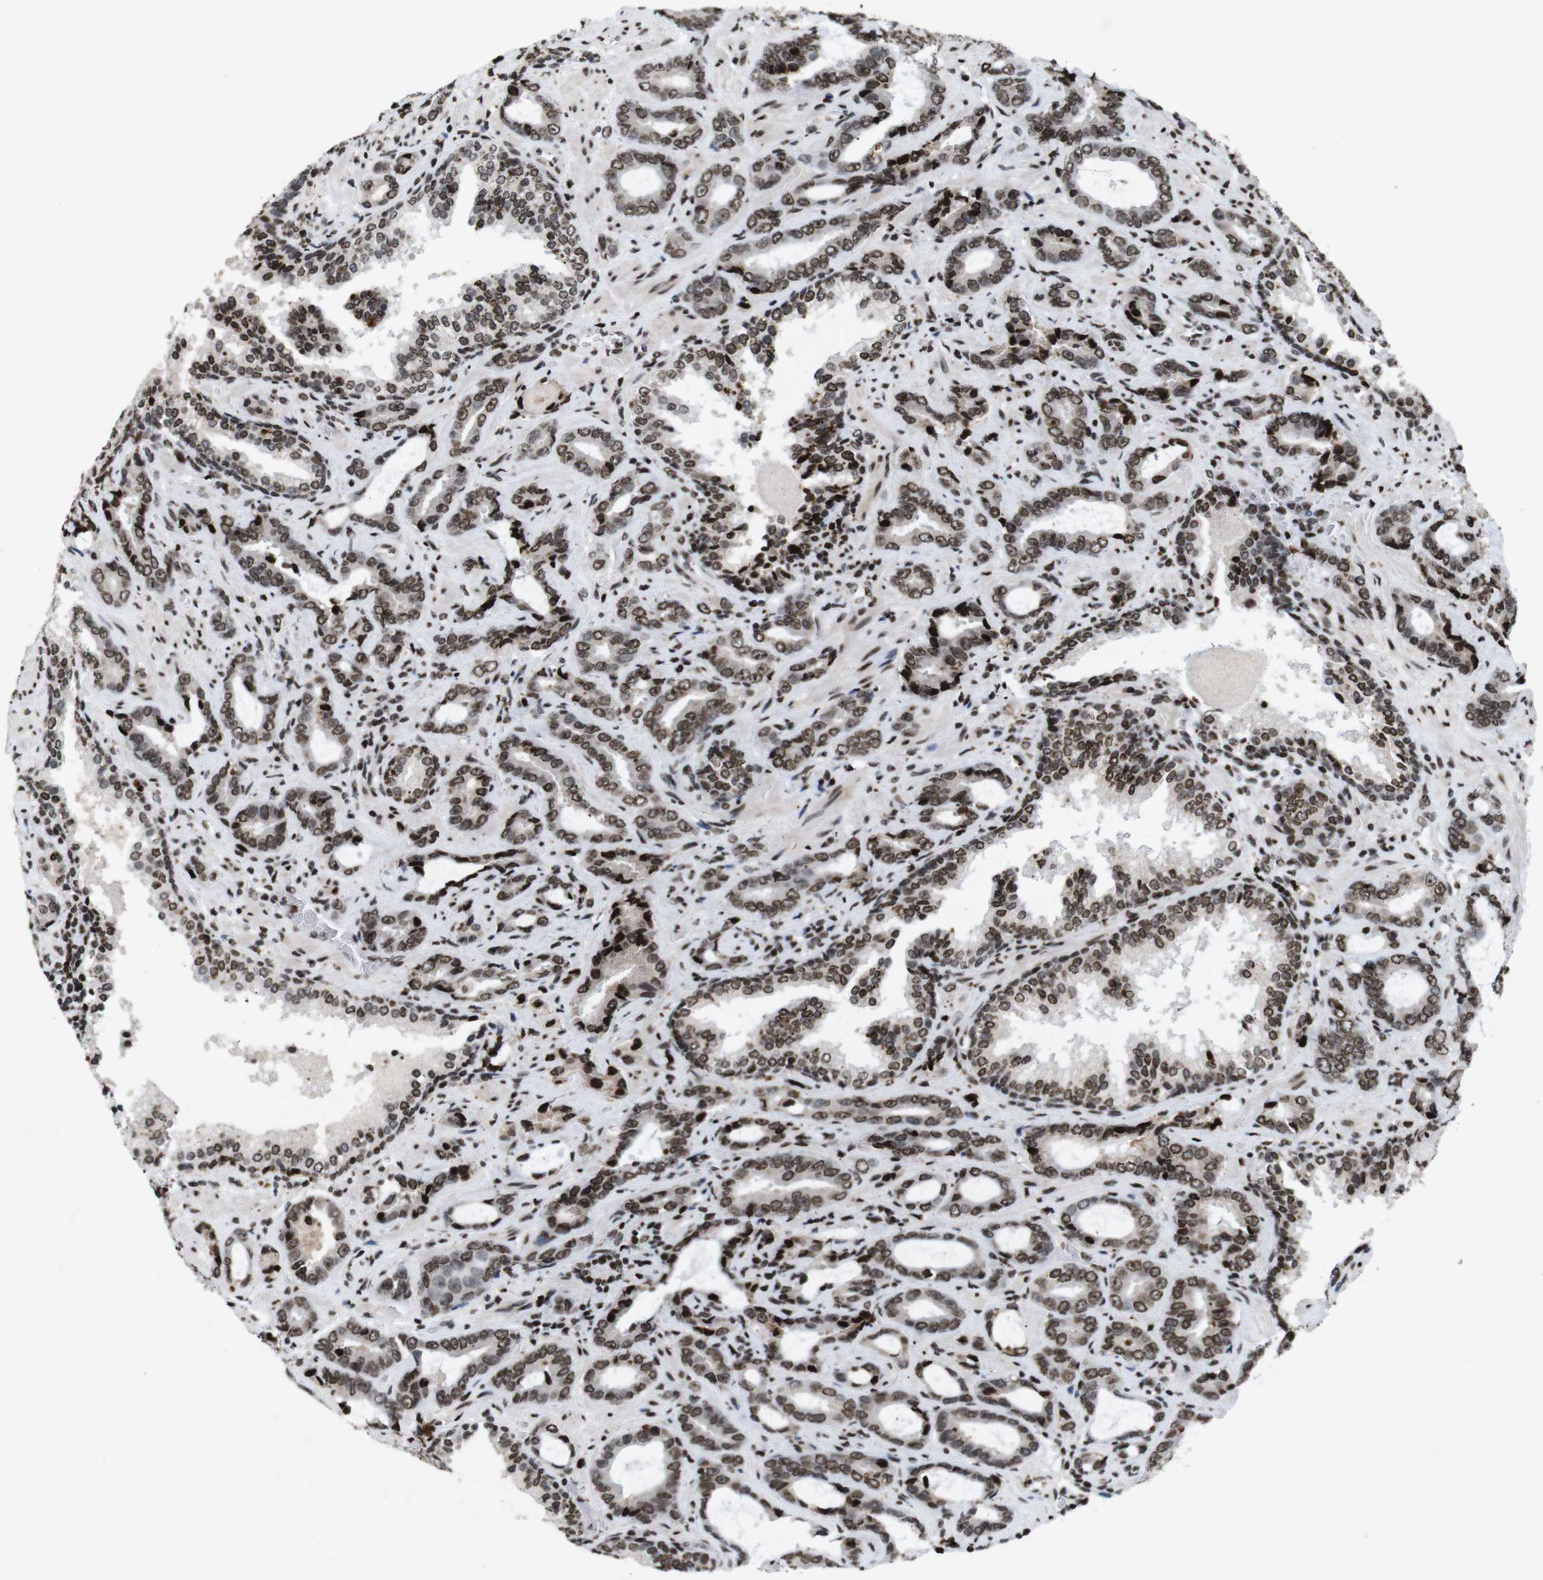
{"staining": {"intensity": "moderate", "quantity": ">75%", "location": "nuclear"}, "tissue": "prostate cancer", "cell_type": "Tumor cells", "image_type": "cancer", "snomed": [{"axis": "morphology", "description": "Adenocarcinoma, Low grade"}, {"axis": "topography", "description": "Prostate"}], "caption": "Approximately >75% of tumor cells in human prostate cancer display moderate nuclear protein positivity as visualized by brown immunohistochemical staining.", "gene": "MAGEH1", "patient": {"sex": "male", "age": 60}}